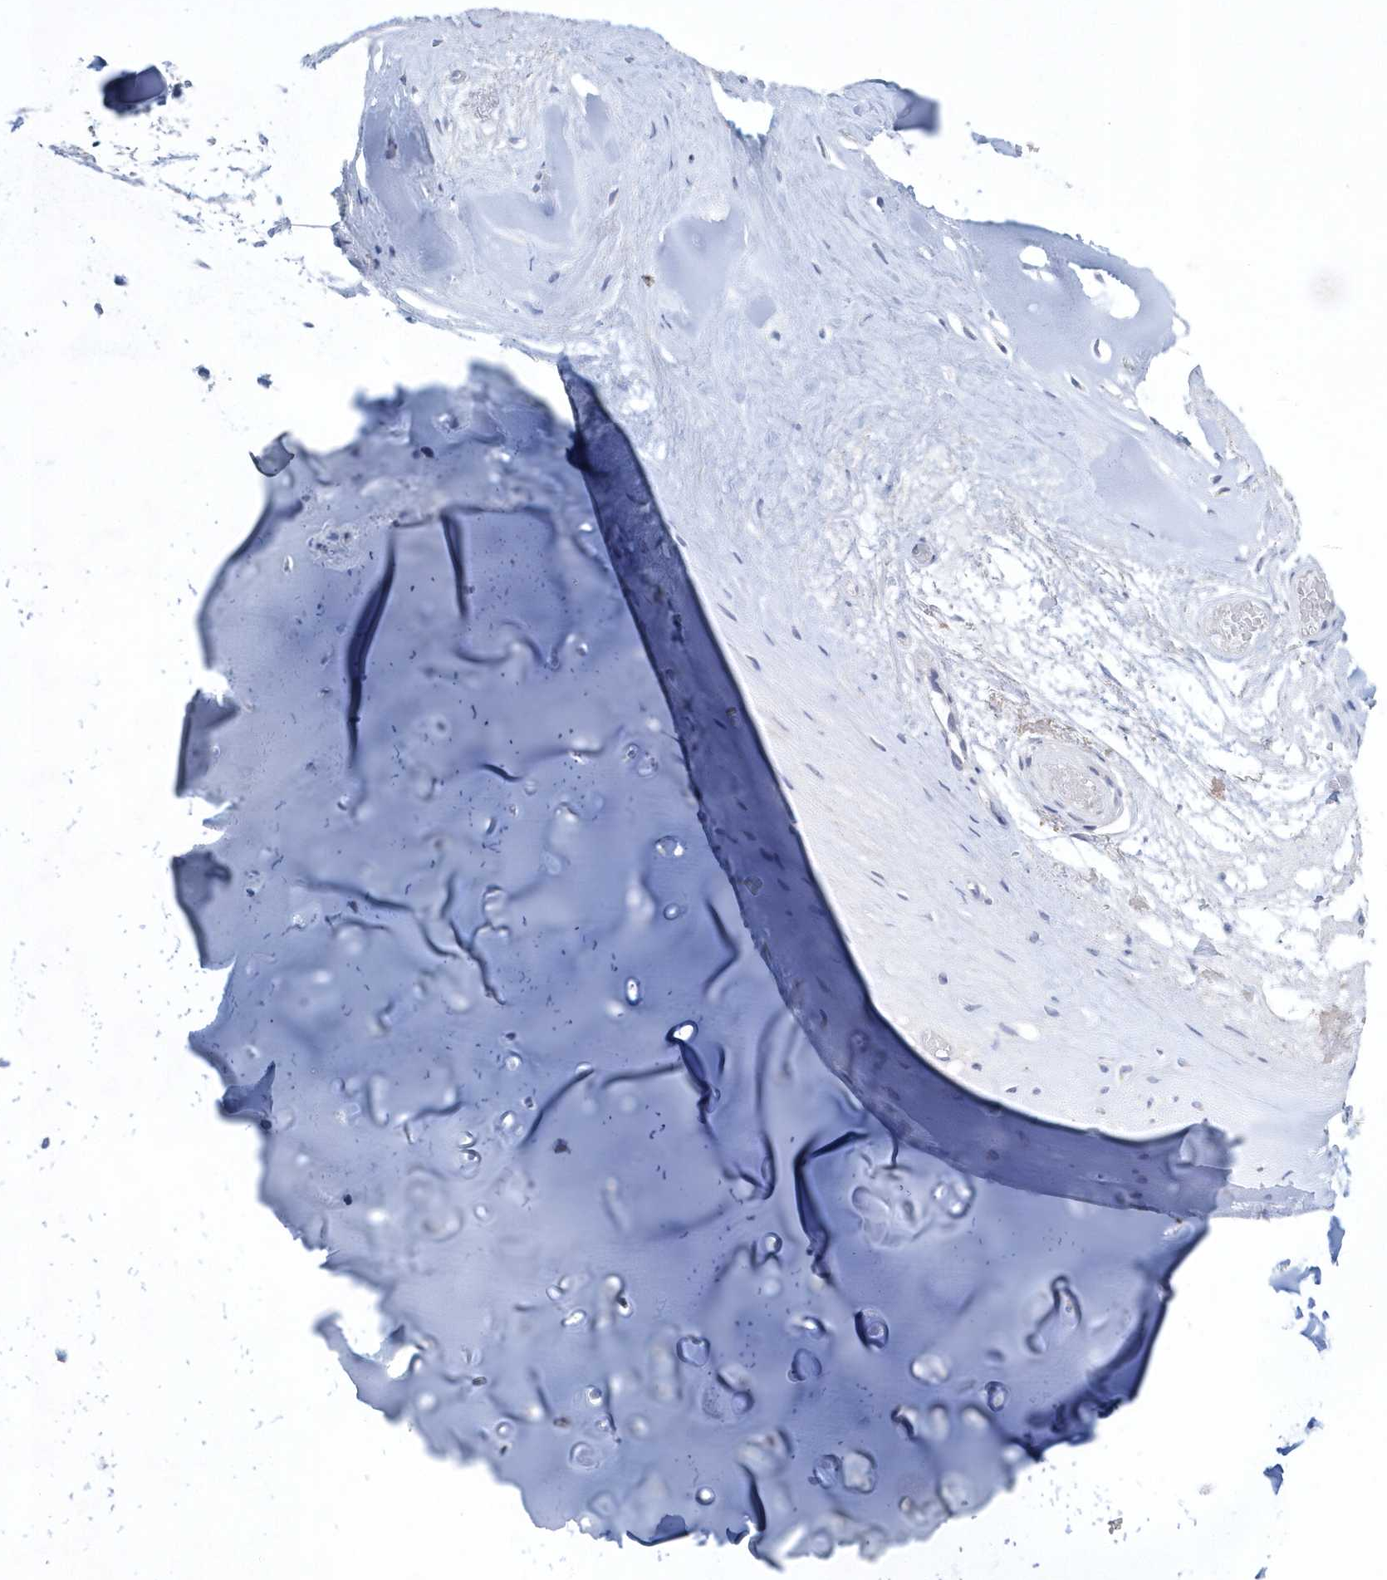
{"staining": {"intensity": "negative", "quantity": "none", "location": "none"}, "tissue": "adipose tissue", "cell_type": "Adipocytes", "image_type": "normal", "snomed": [{"axis": "morphology", "description": "Normal tissue, NOS"}, {"axis": "morphology", "description": "Basal cell carcinoma"}, {"axis": "topography", "description": "Cartilage tissue"}, {"axis": "topography", "description": "Nasopharynx"}, {"axis": "topography", "description": "Oral tissue"}], "caption": "The immunohistochemistry (IHC) micrograph has no significant positivity in adipocytes of adipose tissue.", "gene": "SPATA18", "patient": {"sex": "female", "age": 77}}